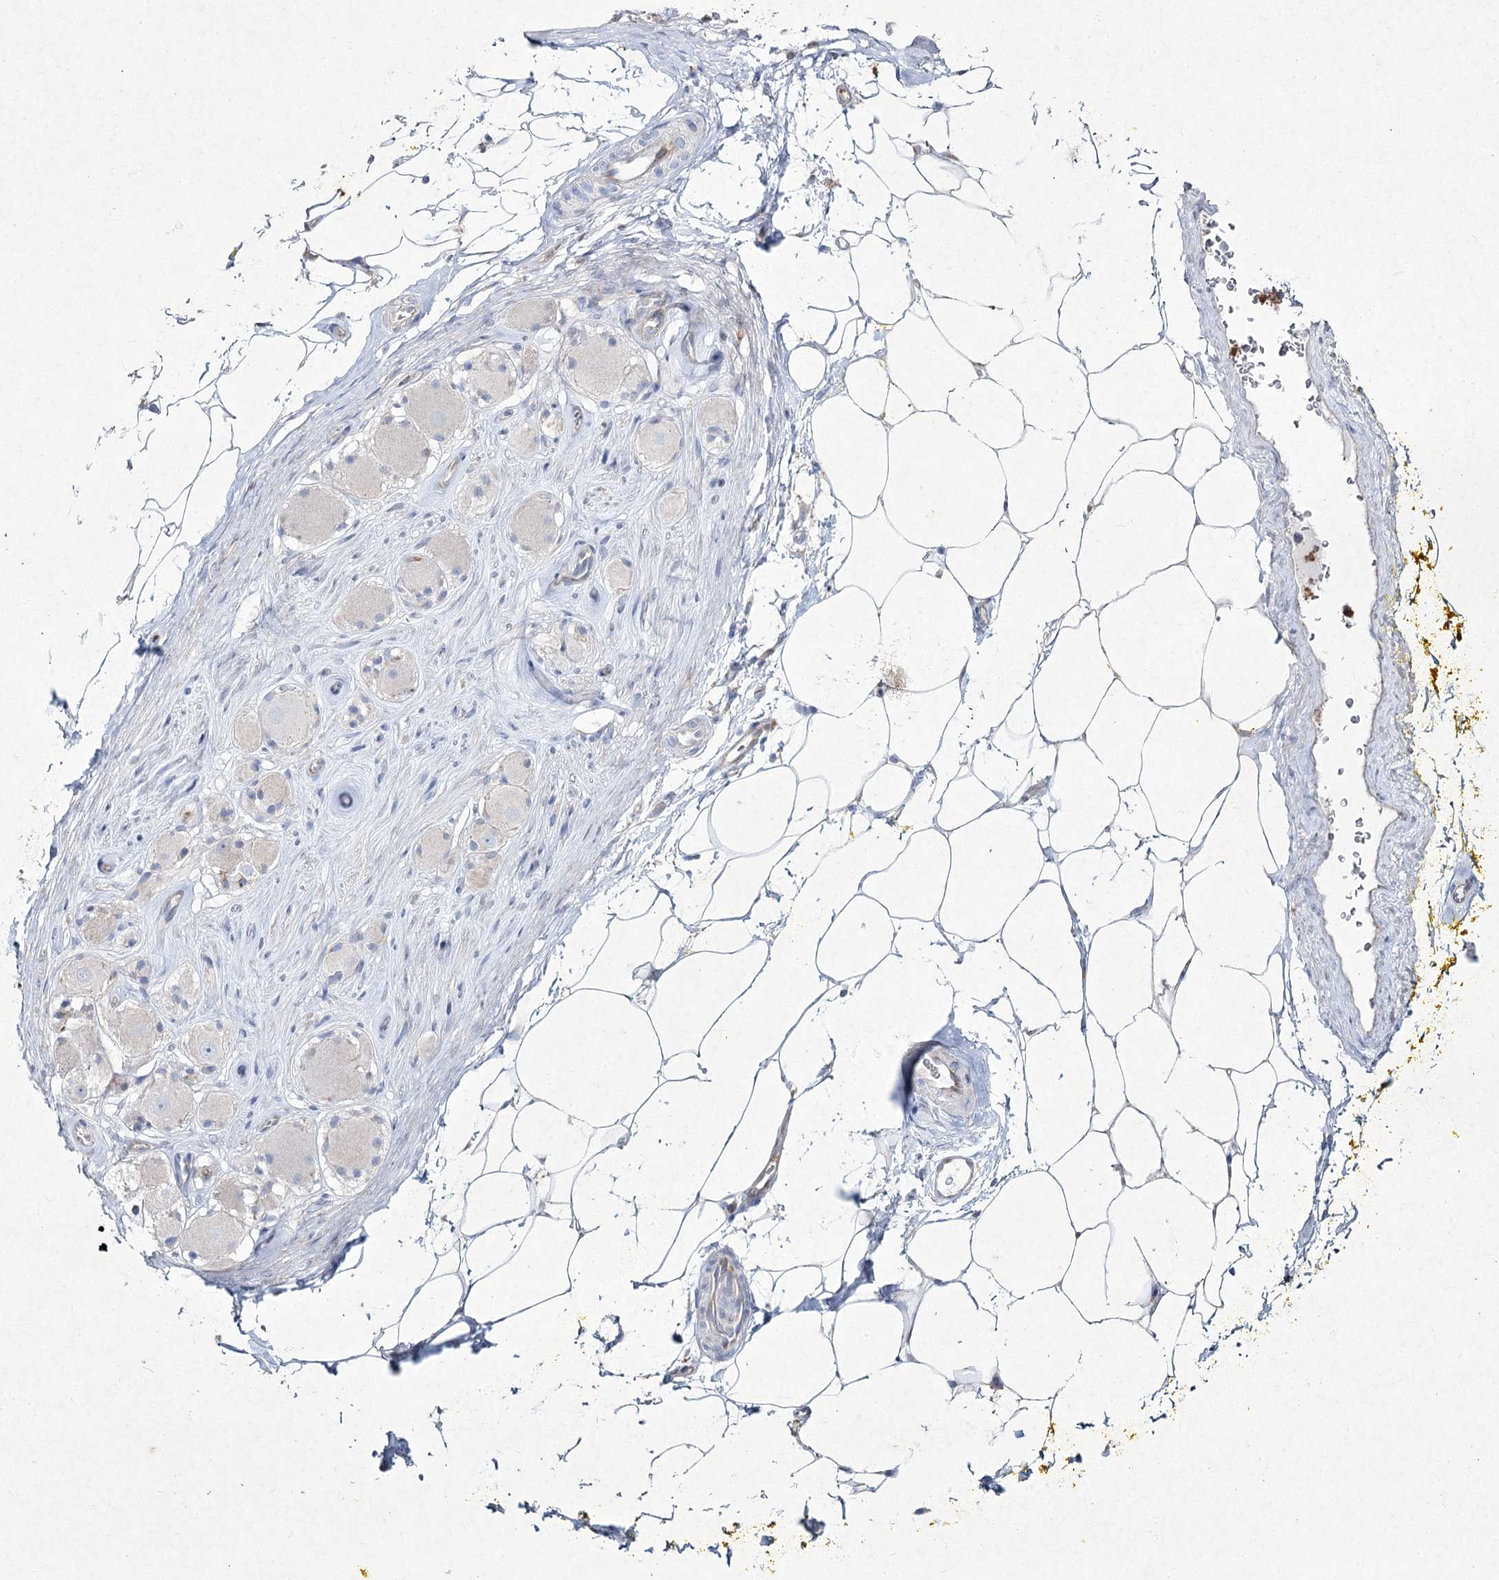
{"staining": {"intensity": "negative", "quantity": "none", "location": "none"}, "tissue": "adipose tissue", "cell_type": "Adipocytes", "image_type": "normal", "snomed": [{"axis": "morphology", "description": "Normal tissue, NOS"}, {"axis": "morphology", "description": "Adenocarcinoma, Low grade"}, {"axis": "topography", "description": "Prostate"}, {"axis": "topography", "description": "Peripheral nerve tissue"}], "caption": "Immunohistochemistry (IHC) photomicrograph of benign human adipose tissue stained for a protein (brown), which exhibits no expression in adipocytes.", "gene": "NIPAL4", "patient": {"sex": "male", "age": 63}}